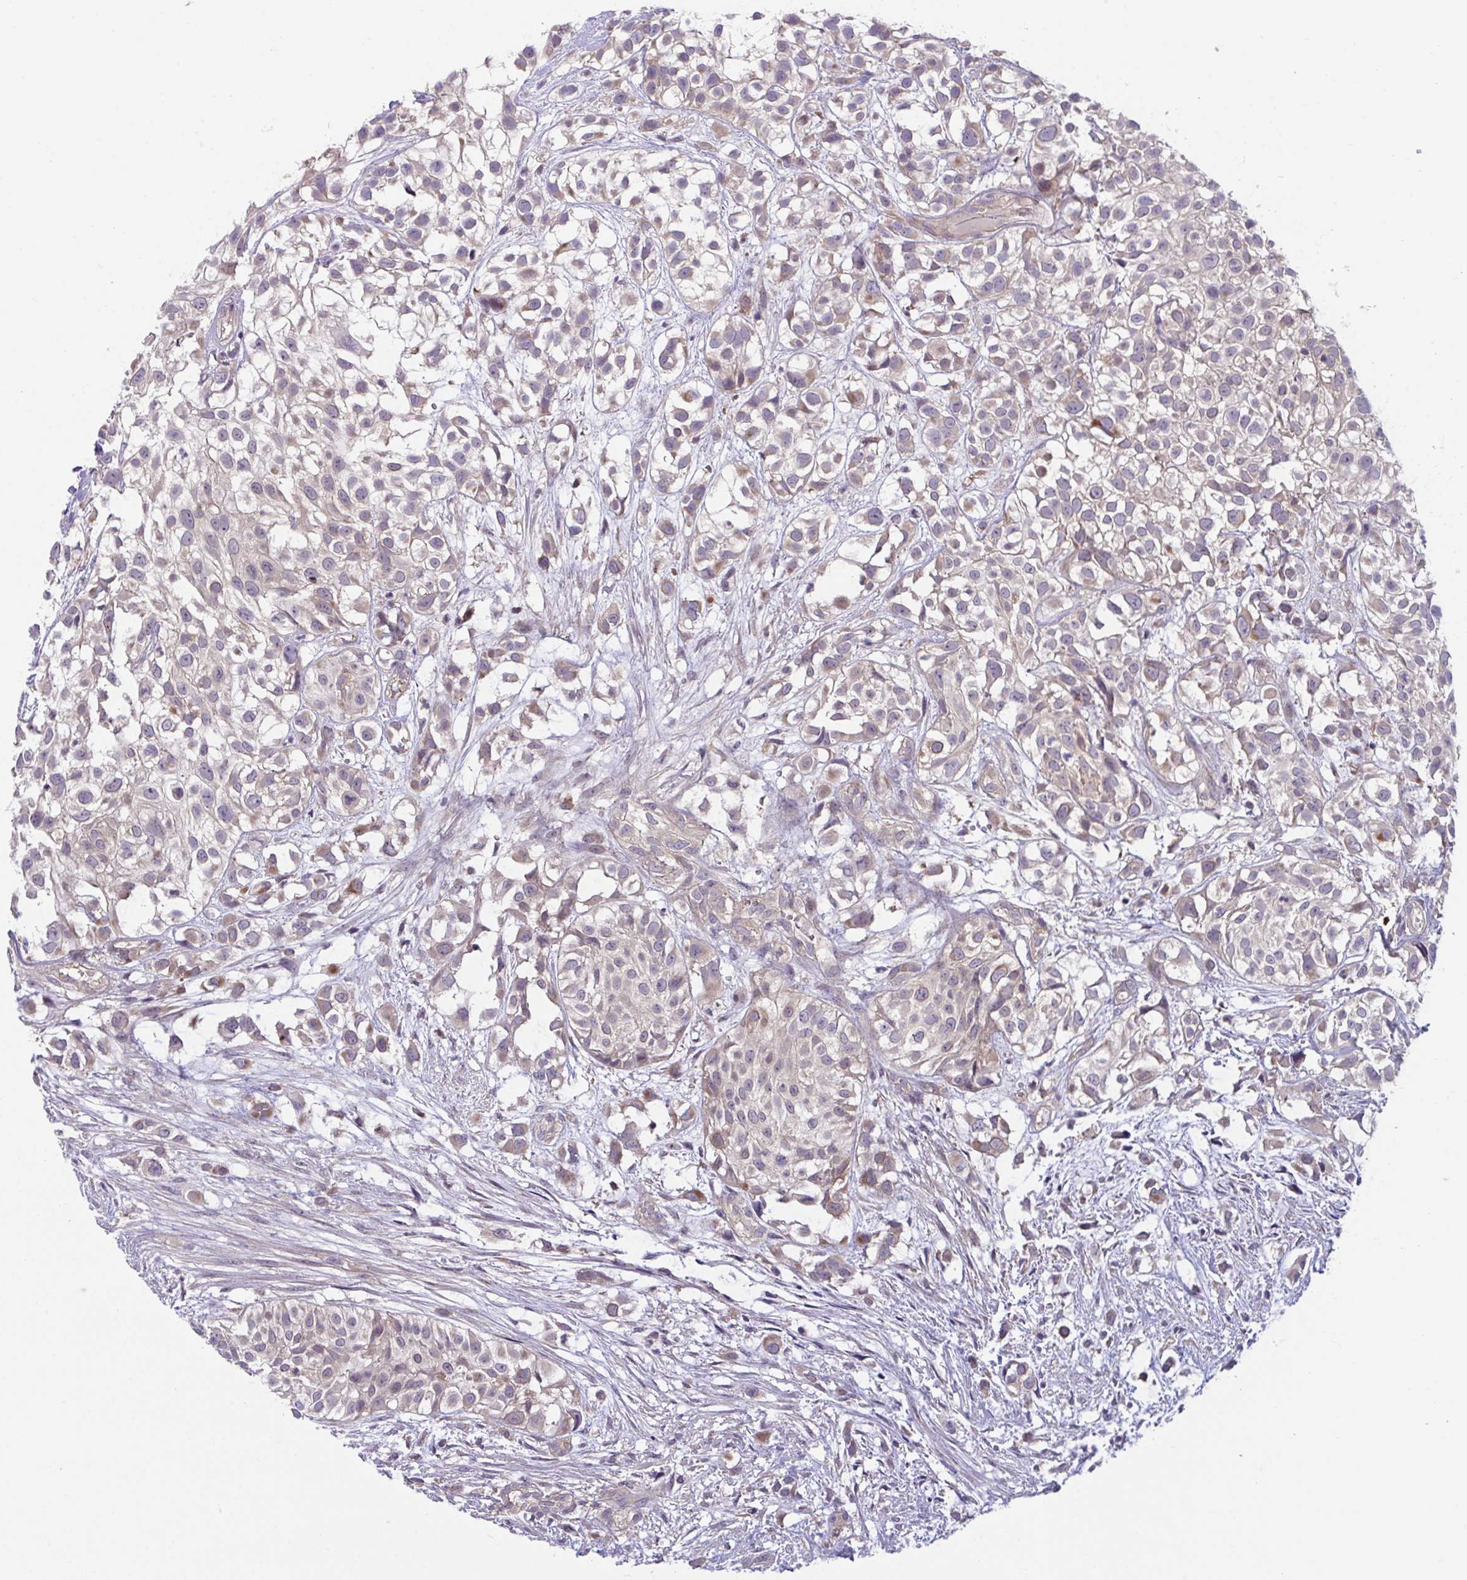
{"staining": {"intensity": "moderate", "quantity": "<25%", "location": "cytoplasmic/membranous"}, "tissue": "urothelial cancer", "cell_type": "Tumor cells", "image_type": "cancer", "snomed": [{"axis": "morphology", "description": "Urothelial carcinoma, High grade"}, {"axis": "topography", "description": "Urinary bladder"}], "caption": "Protein expression analysis of urothelial cancer reveals moderate cytoplasmic/membranous staining in about <25% of tumor cells.", "gene": "IST1", "patient": {"sex": "male", "age": 56}}